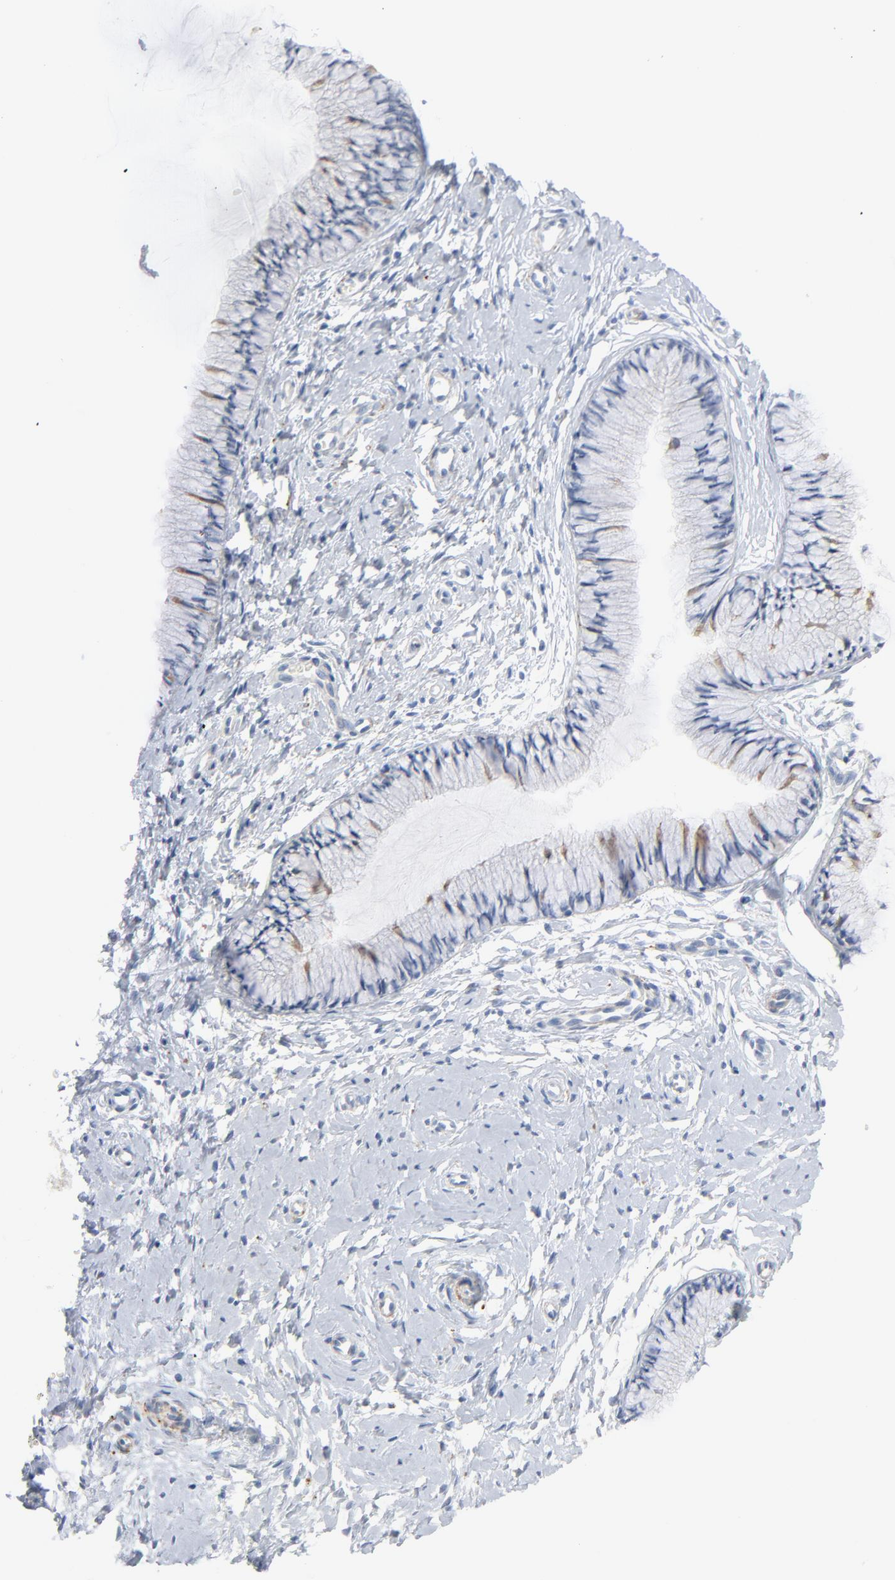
{"staining": {"intensity": "negative", "quantity": "none", "location": "none"}, "tissue": "cervix", "cell_type": "Glandular cells", "image_type": "normal", "snomed": [{"axis": "morphology", "description": "Normal tissue, NOS"}, {"axis": "topography", "description": "Cervix"}], "caption": "The IHC photomicrograph has no significant positivity in glandular cells of cervix.", "gene": "IFT43", "patient": {"sex": "female", "age": 46}}